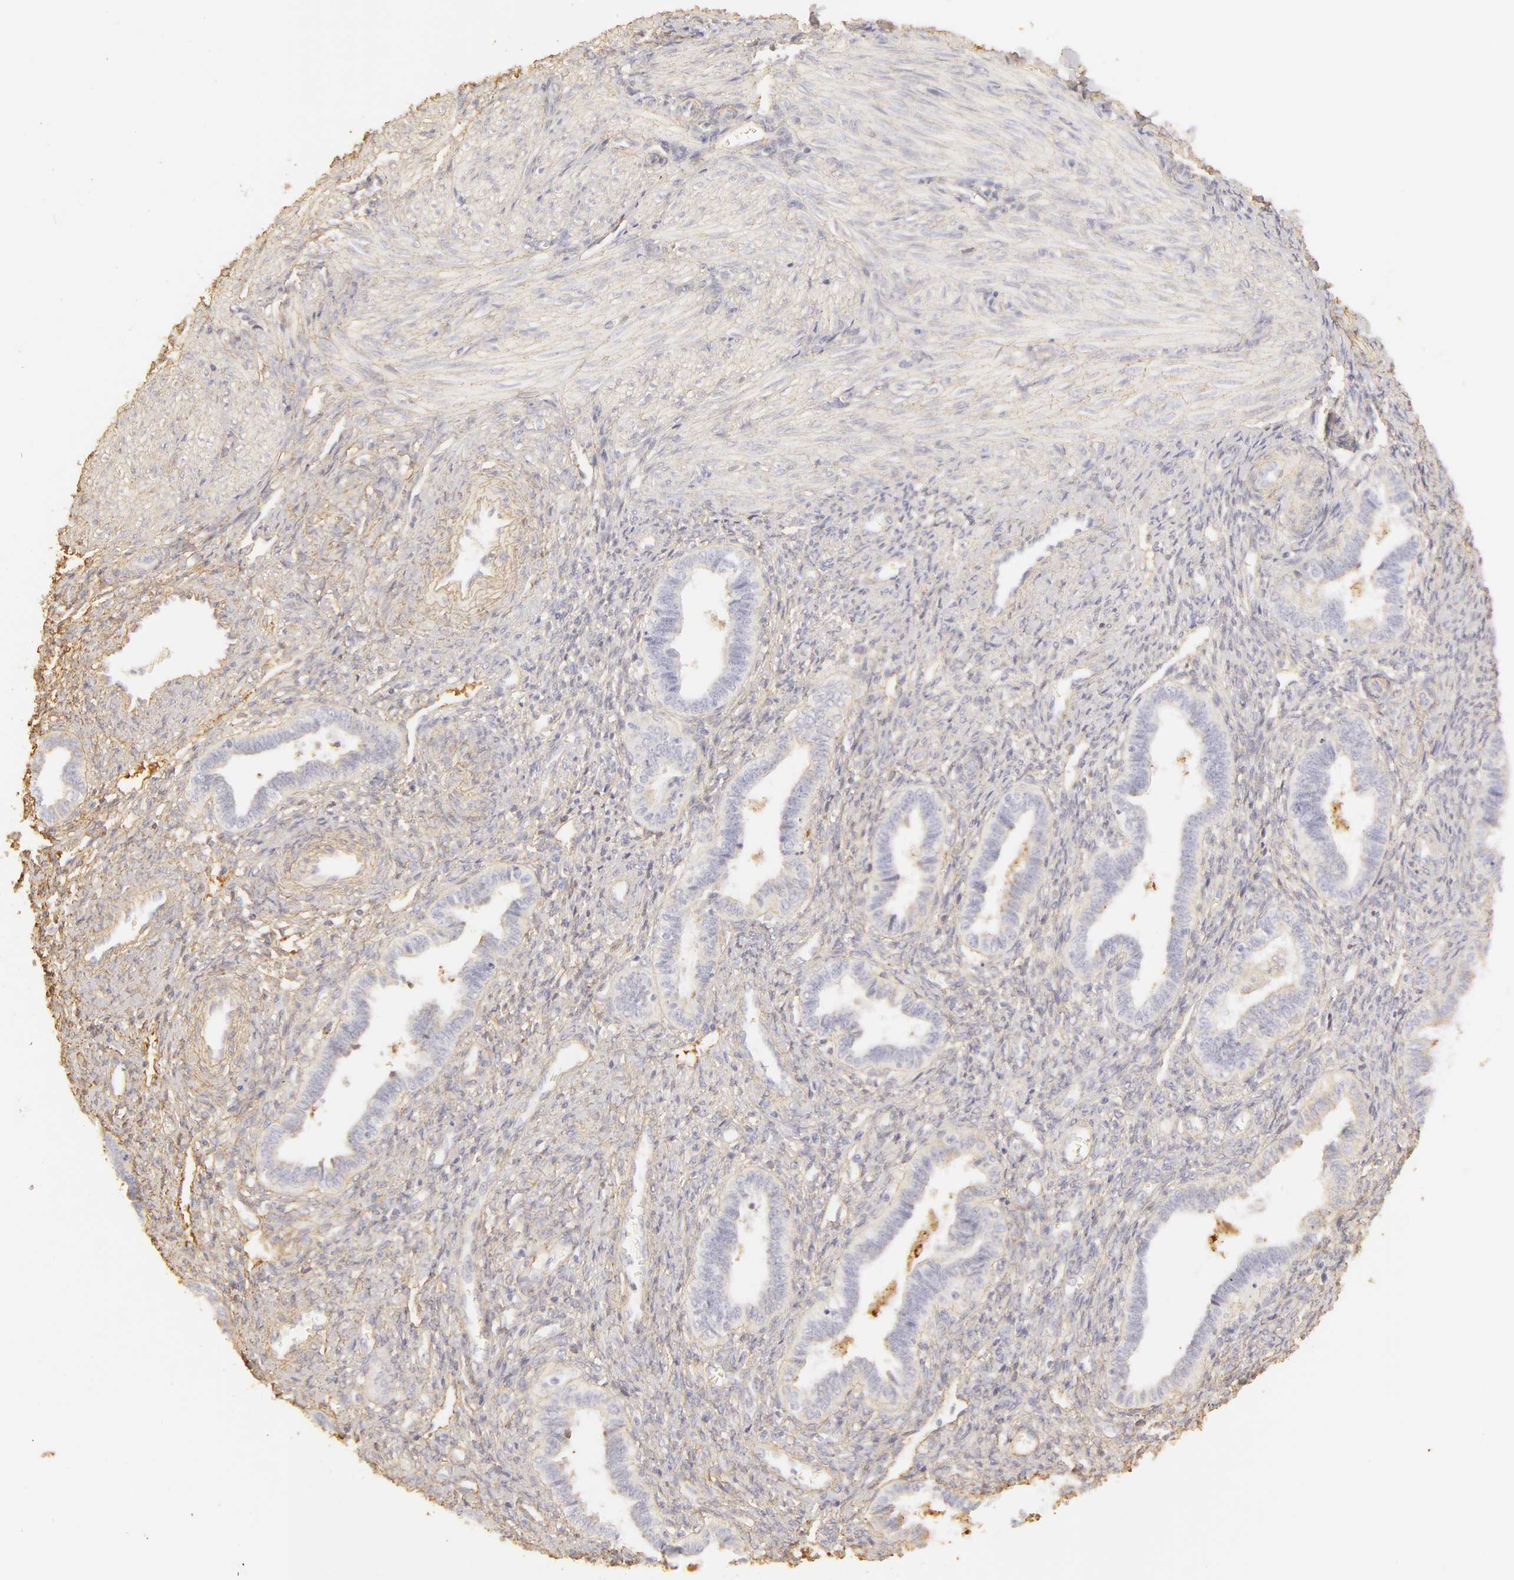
{"staining": {"intensity": "weak", "quantity": "25%-75%", "location": "cytoplasmic/membranous"}, "tissue": "endometrium", "cell_type": "Cells in endometrial stroma", "image_type": "normal", "snomed": [{"axis": "morphology", "description": "Normal tissue, NOS"}, {"axis": "topography", "description": "Endometrium"}], "caption": "Weak cytoplasmic/membranous positivity for a protein is appreciated in about 25%-75% of cells in endometrial stroma of normal endometrium using immunohistochemistry (IHC).", "gene": "COL4A1", "patient": {"sex": "female", "age": 36}}